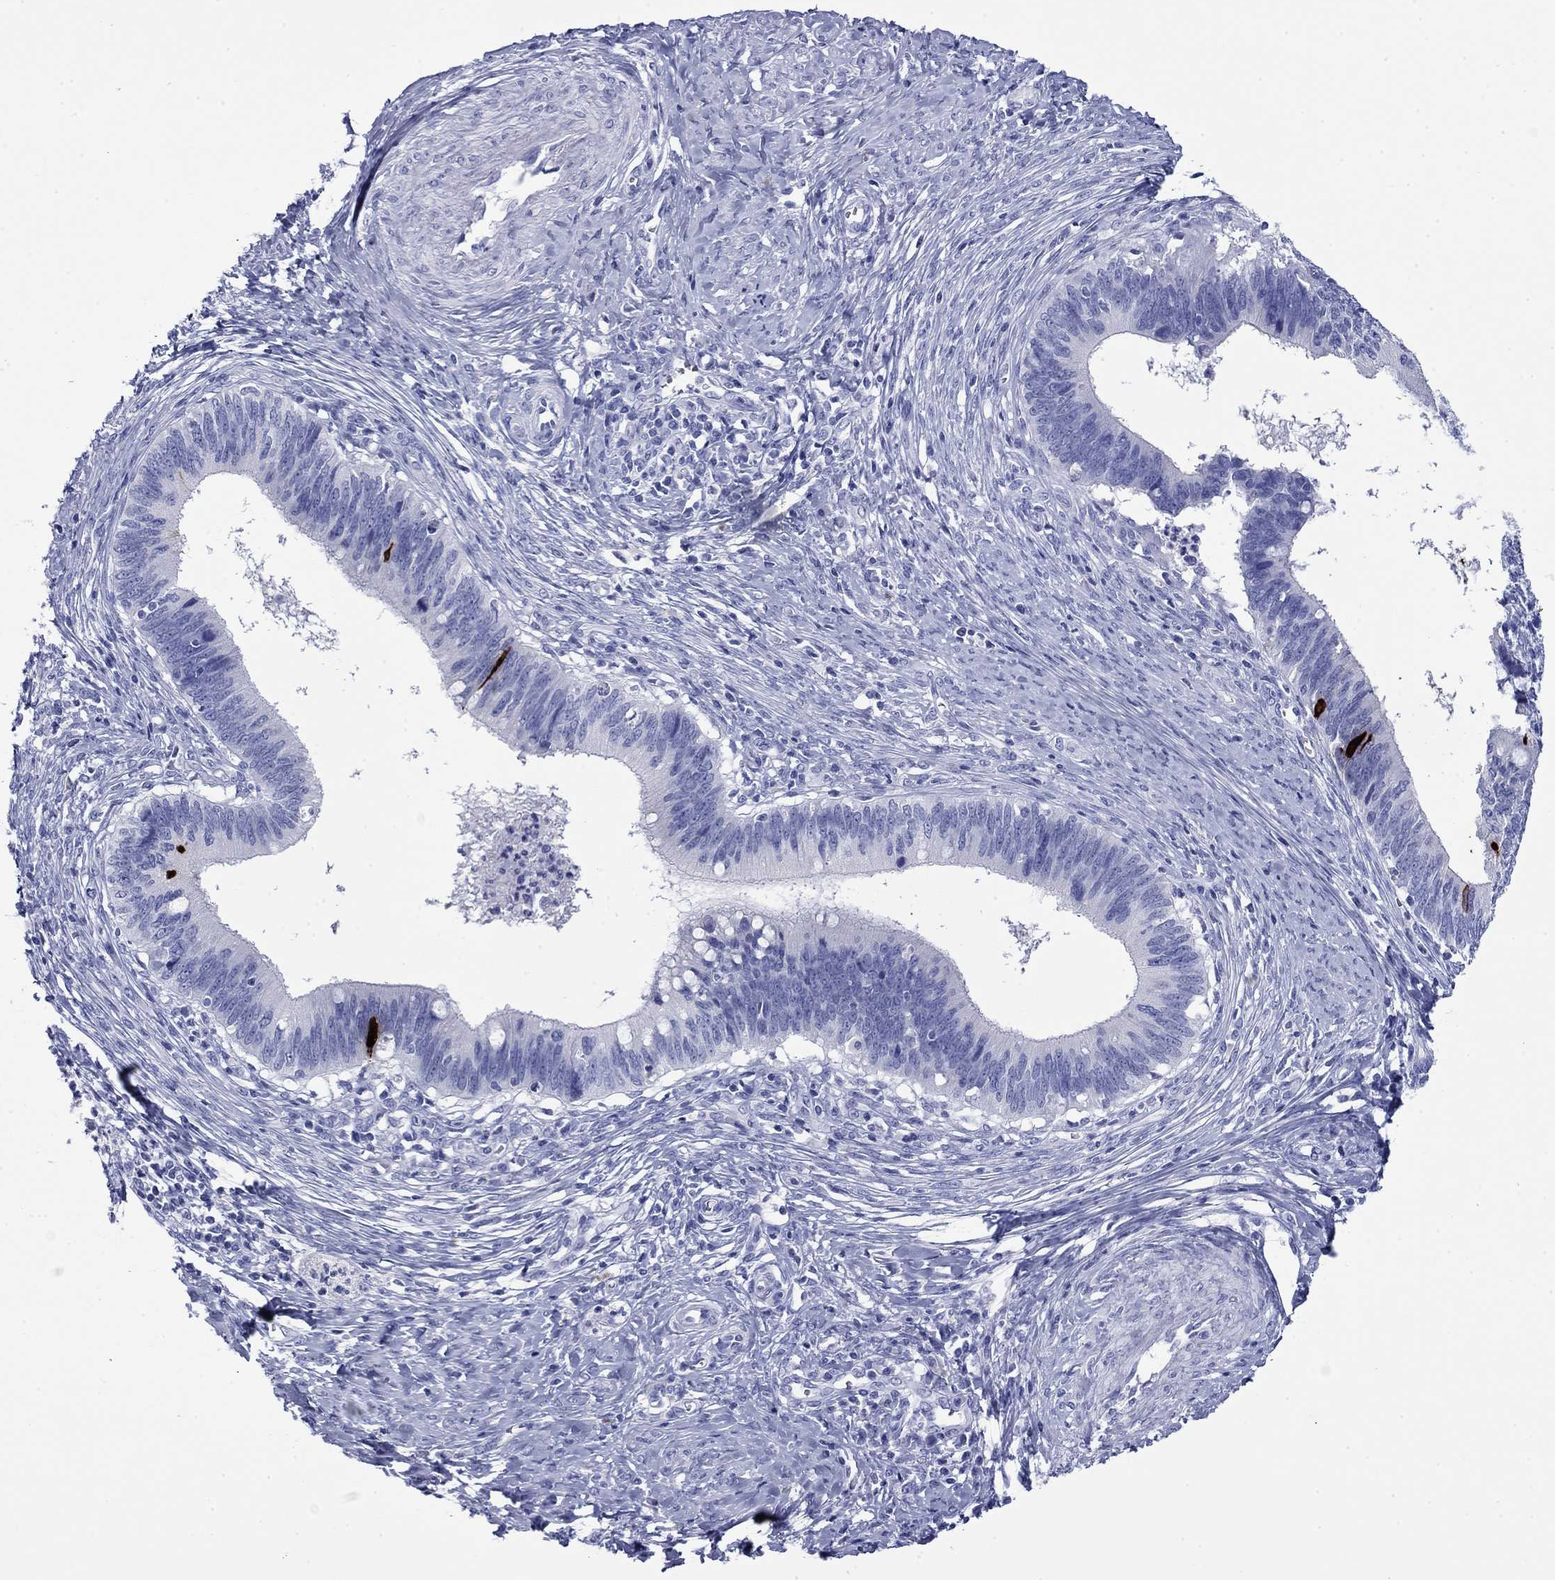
{"staining": {"intensity": "negative", "quantity": "none", "location": "none"}, "tissue": "cervical cancer", "cell_type": "Tumor cells", "image_type": "cancer", "snomed": [{"axis": "morphology", "description": "Adenocarcinoma, NOS"}, {"axis": "topography", "description": "Cervix"}], "caption": "Immunohistochemistry (IHC) of human cervical cancer shows no positivity in tumor cells. The staining is performed using DAB (3,3'-diaminobenzidine) brown chromogen with nuclei counter-stained in using hematoxylin.", "gene": "GIP", "patient": {"sex": "female", "age": 42}}